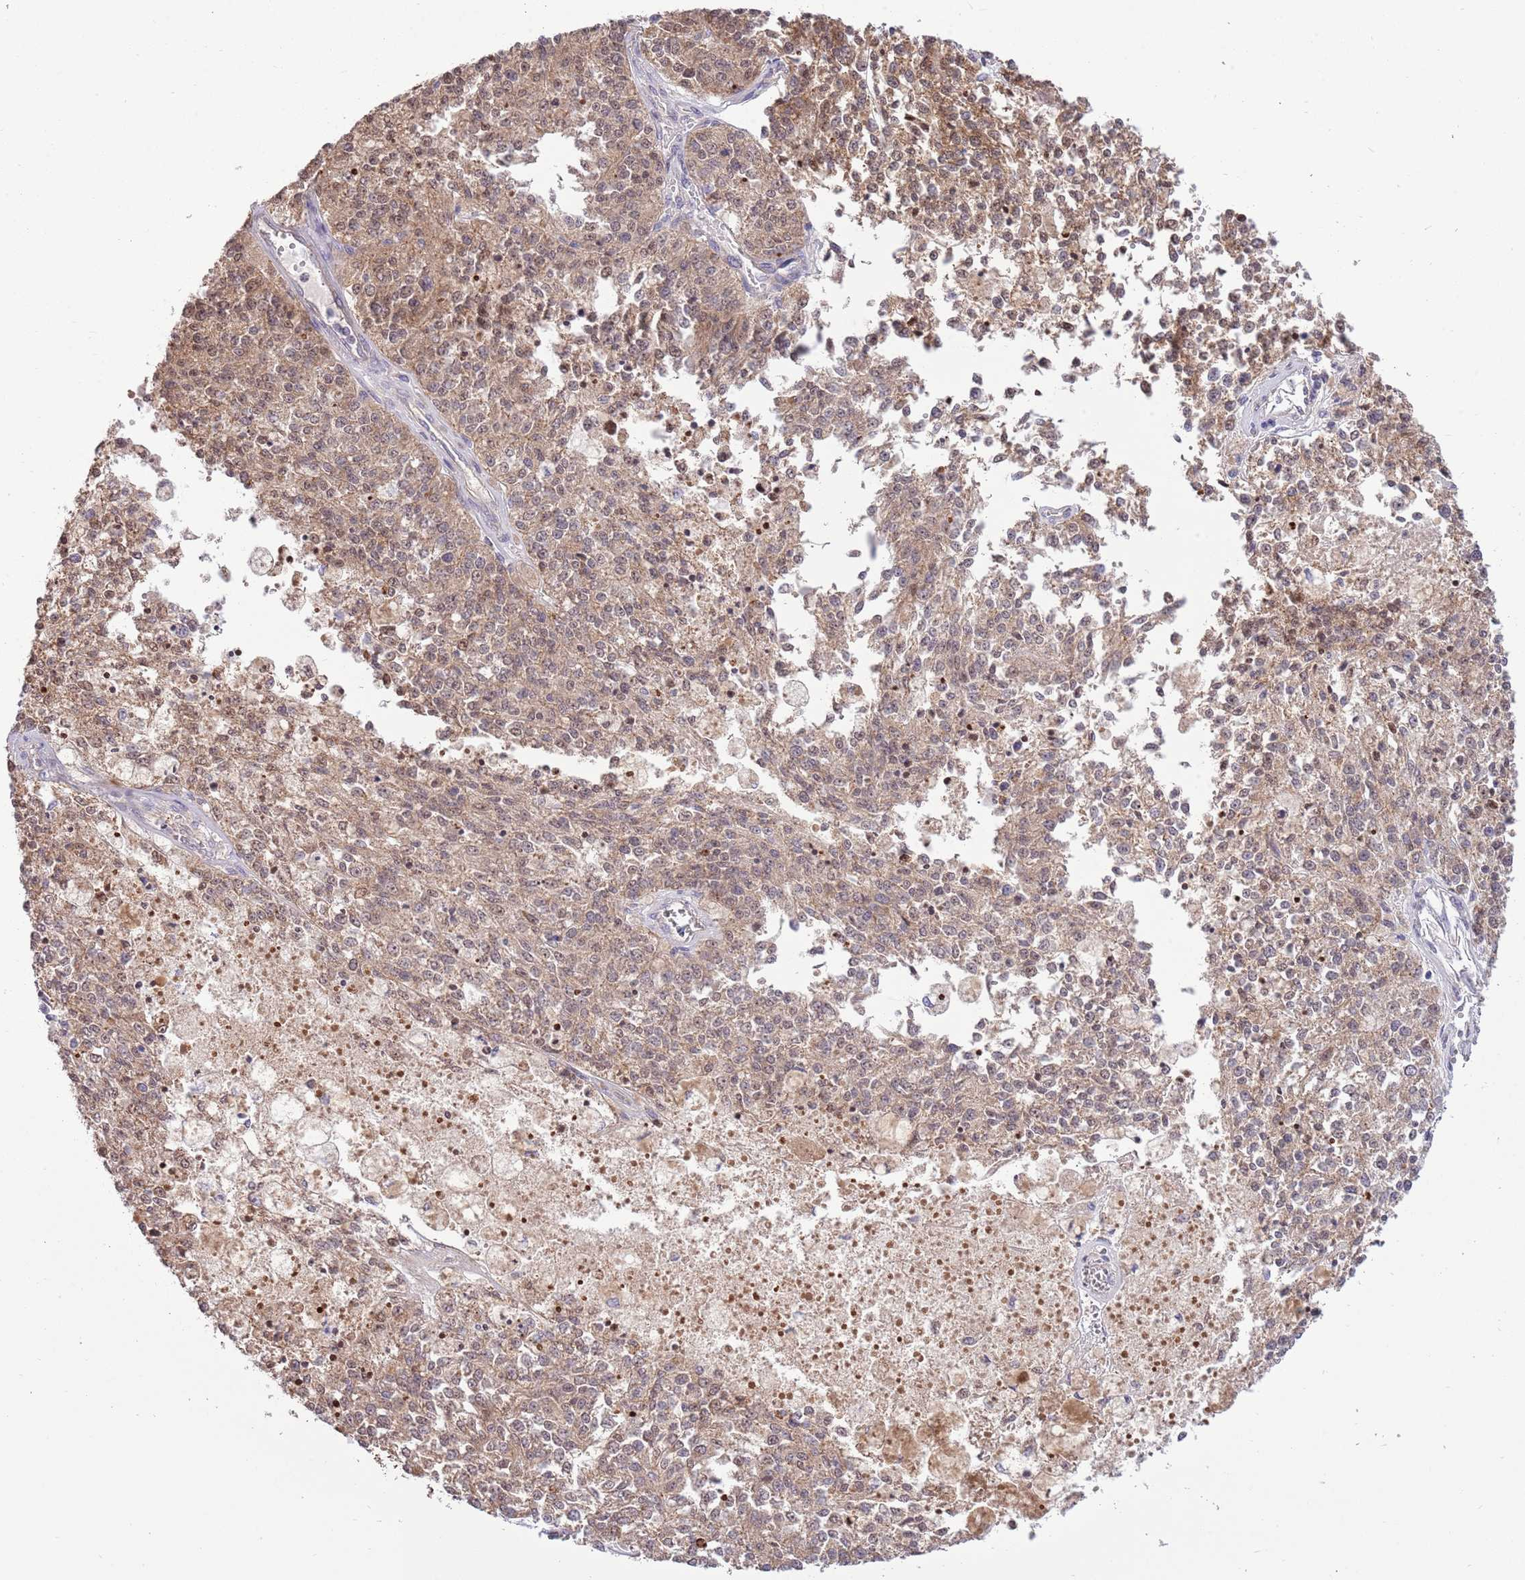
{"staining": {"intensity": "moderate", "quantity": ">75%", "location": "cytoplasmic/membranous"}, "tissue": "melanoma", "cell_type": "Tumor cells", "image_type": "cancer", "snomed": [{"axis": "morphology", "description": "Malignant melanoma, NOS"}, {"axis": "topography", "description": "Skin"}], "caption": "The photomicrograph exhibits staining of malignant melanoma, revealing moderate cytoplasmic/membranous protein positivity (brown color) within tumor cells.", "gene": "ARL2BP", "patient": {"sex": "female", "age": 64}}